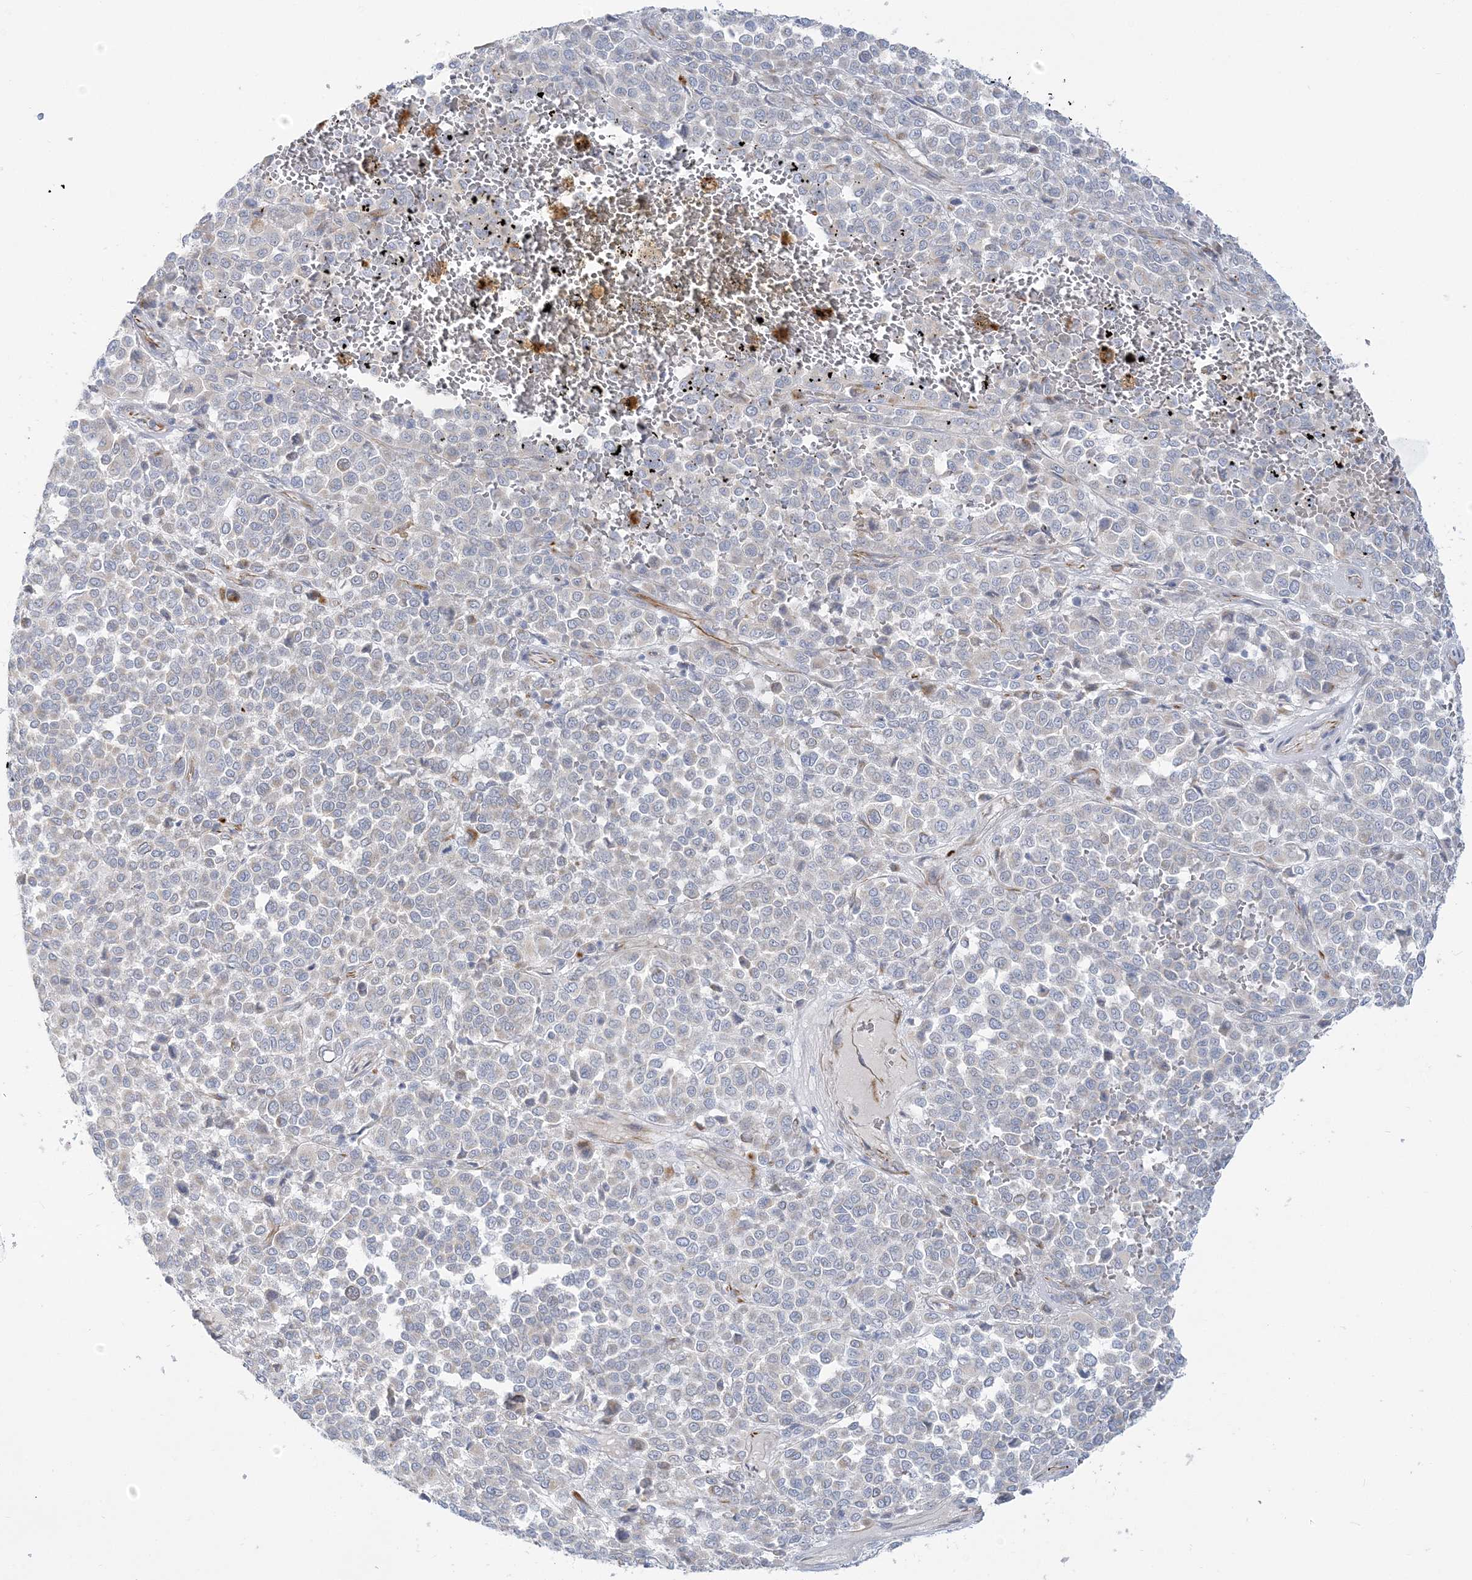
{"staining": {"intensity": "negative", "quantity": "none", "location": "none"}, "tissue": "melanoma", "cell_type": "Tumor cells", "image_type": "cancer", "snomed": [{"axis": "morphology", "description": "Malignant melanoma, Metastatic site"}, {"axis": "topography", "description": "Pancreas"}], "caption": "A micrograph of human malignant melanoma (metastatic site) is negative for staining in tumor cells.", "gene": "GPAT2", "patient": {"sex": "female", "age": 30}}